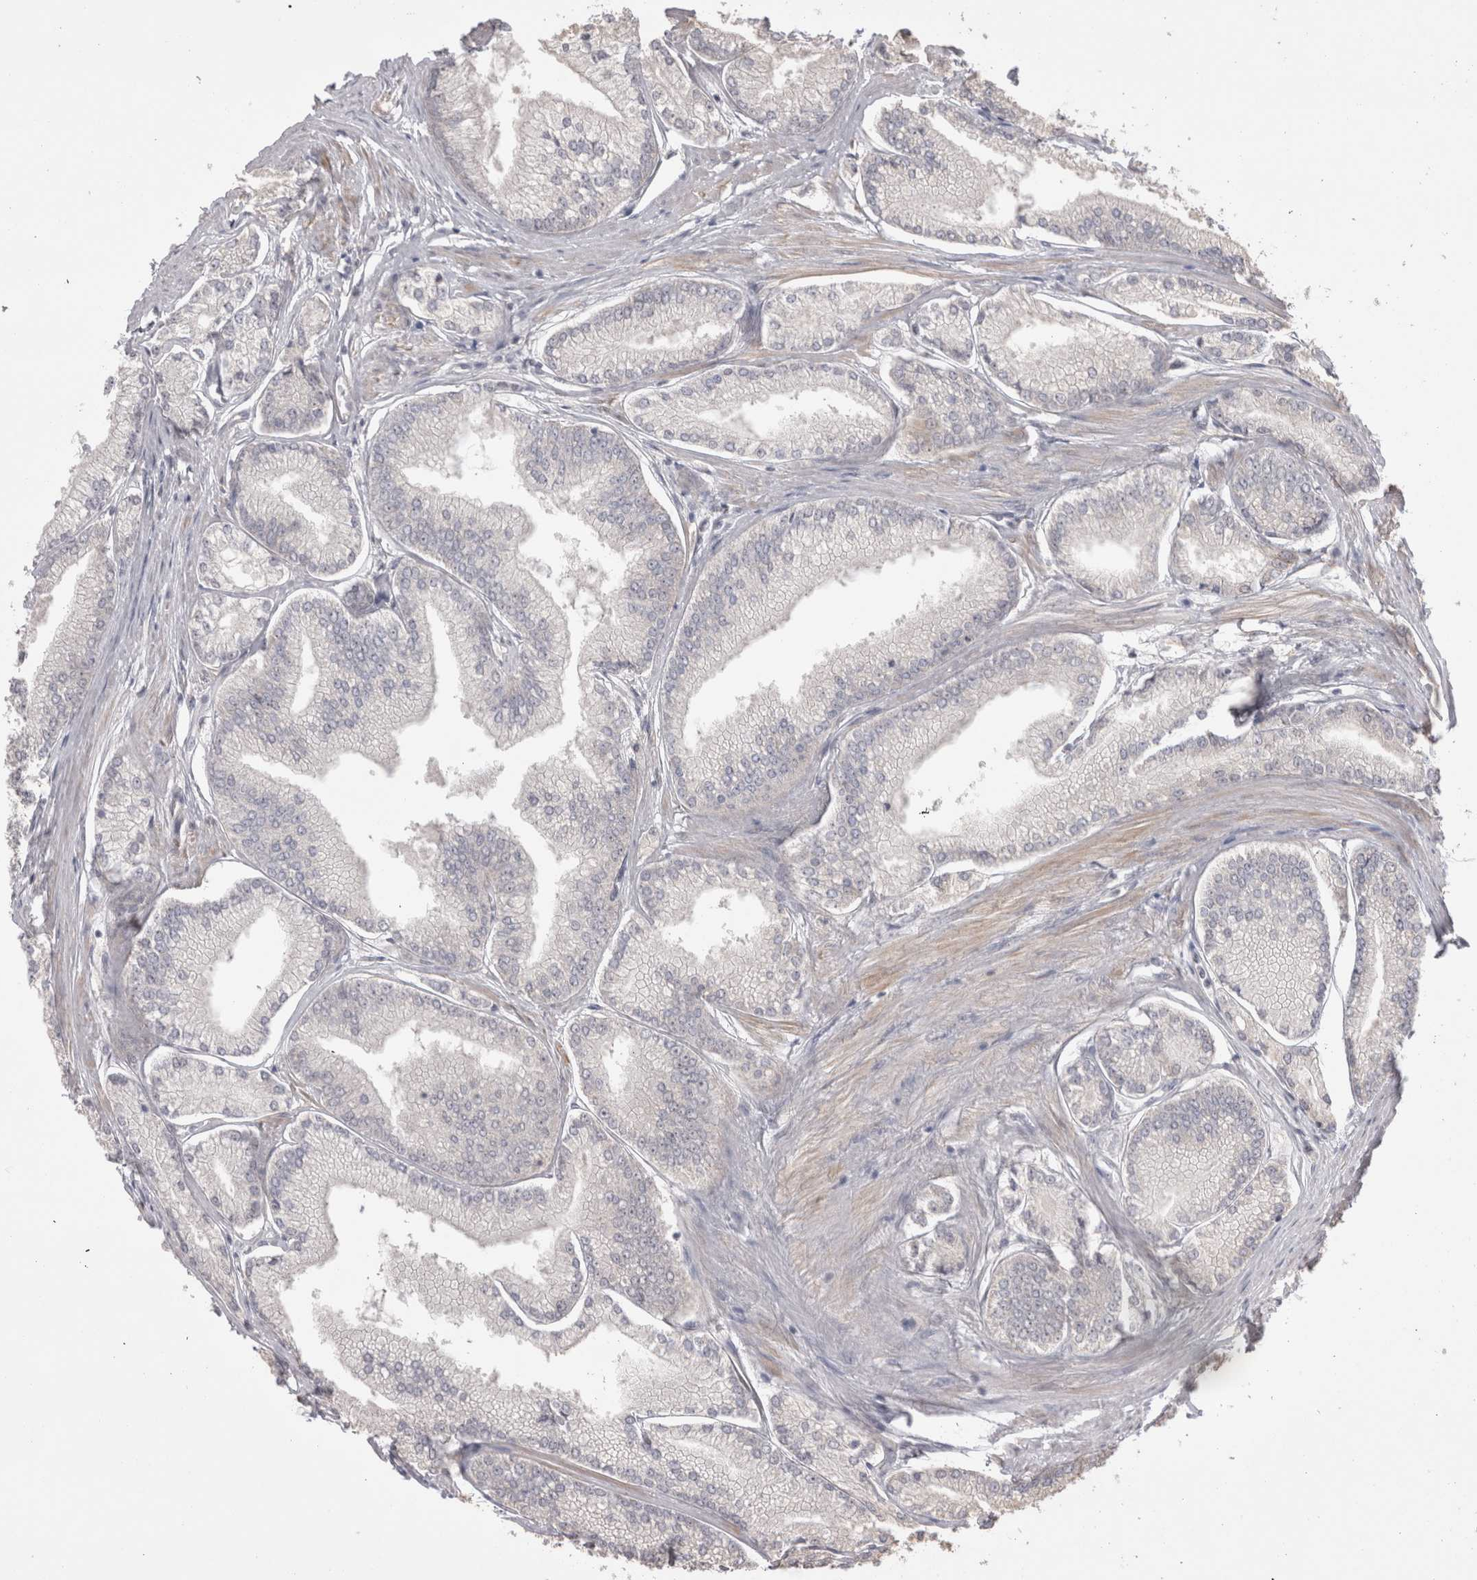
{"staining": {"intensity": "negative", "quantity": "none", "location": "none"}, "tissue": "prostate cancer", "cell_type": "Tumor cells", "image_type": "cancer", "snomed": [{"axis": "morphology", "description": "Adenocarcinoma, Low grade"}, {"axis": "topography", "description": "Prostate"}], "caption": "A micrograph of prostate cancer (adenocarcinoma (low-grade)) stained for a protein shows no brown staining in tumor cells.", "gene": "EXOSC4", "patient": {"sex": "male", "age": 52}}